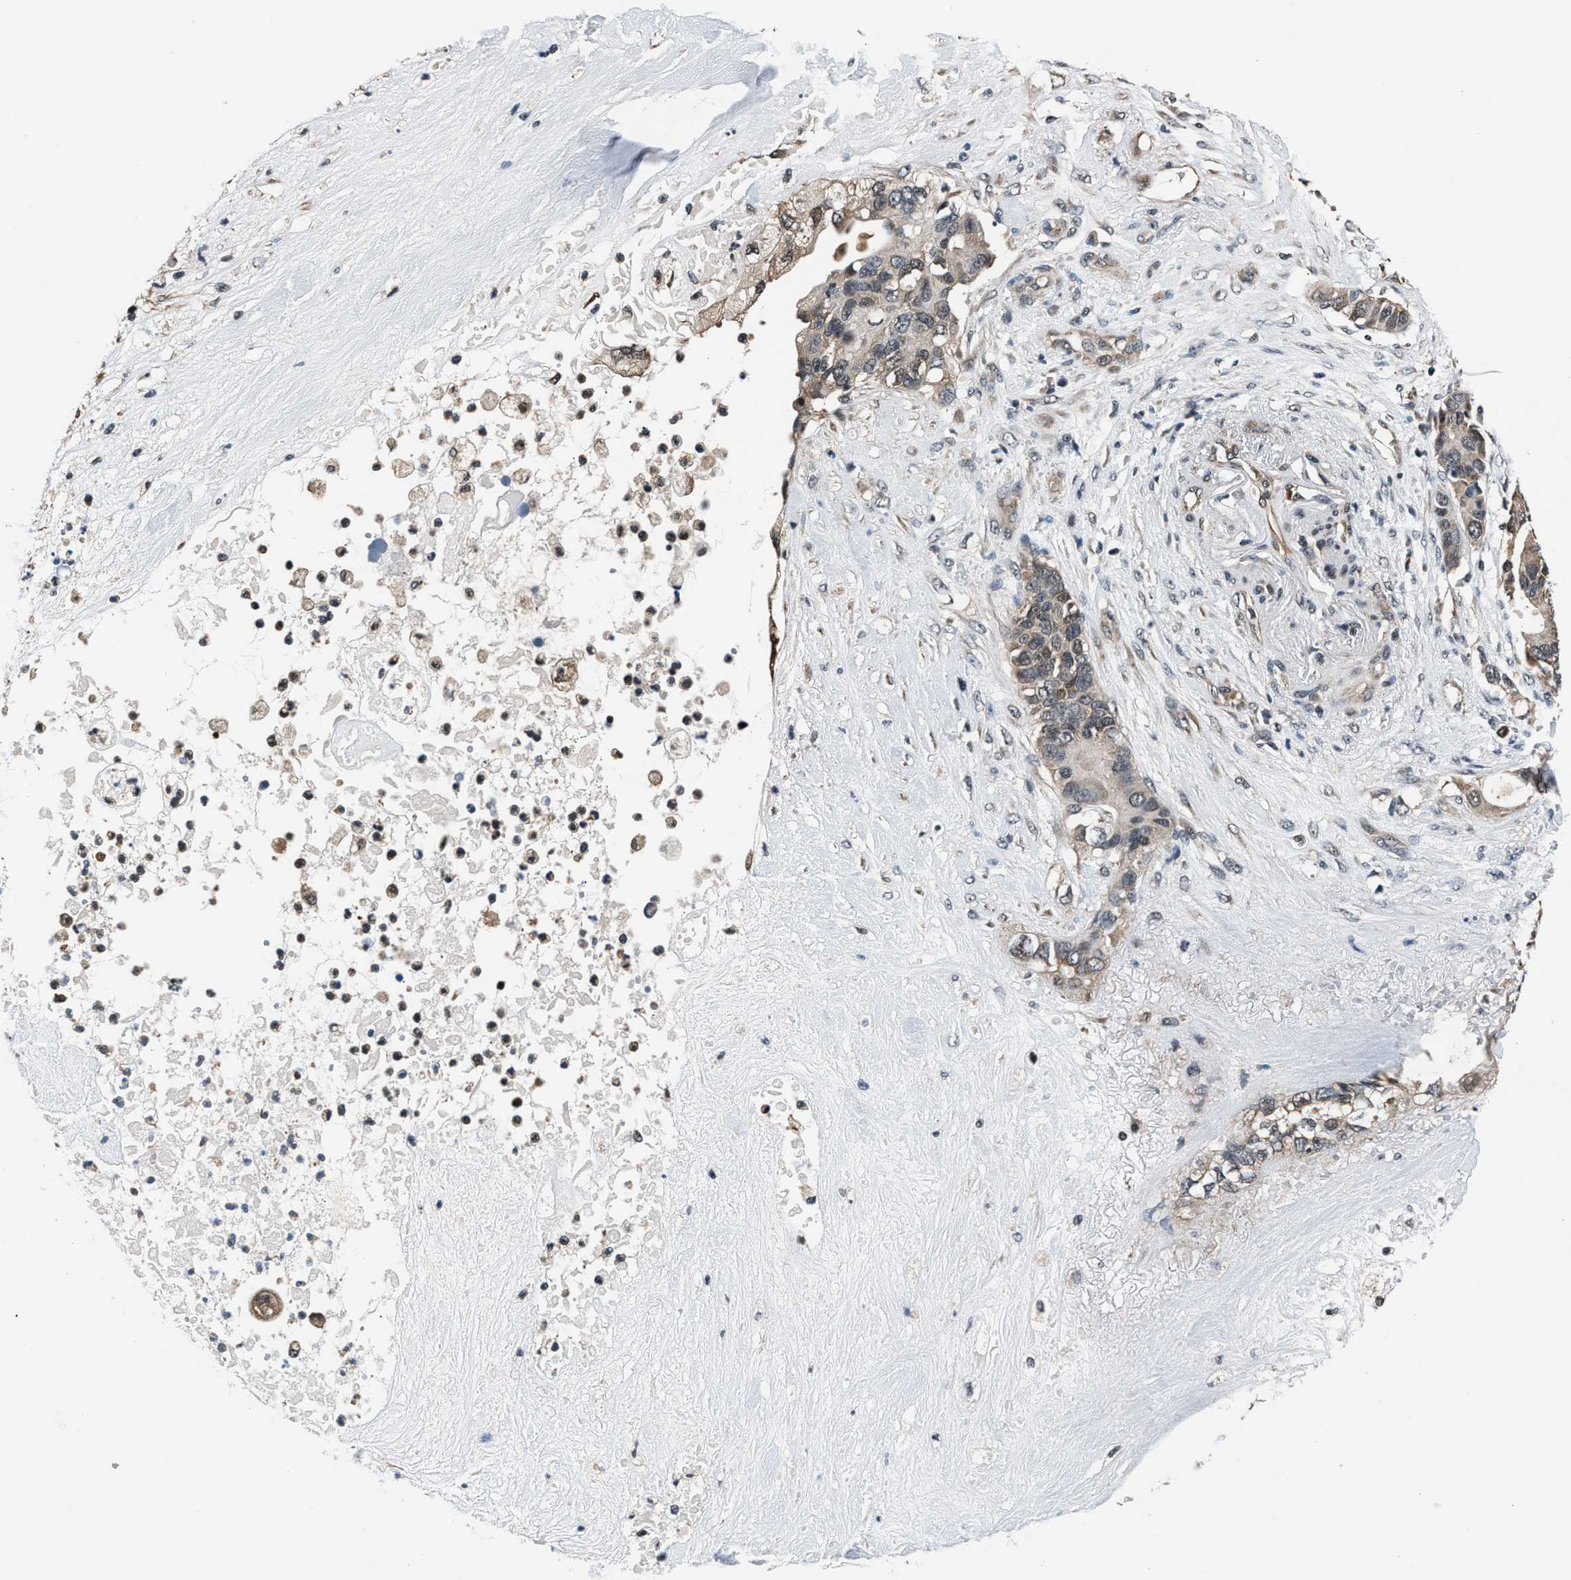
{"staining": {"intensity": "weak", "quantity": "25%-75%", "location": "cytoplasmic/membranous"}, "tissue": "pancreatic cancer", "cell_type": "Tumor cells", "image_type": "cancer", "snomed": [{"axis": "morphology", "description": "Adenocarcinoma, NOS"}, {"axis": "topography", "description": "Pancreas"}], "caption": "Adenocarcinoma (pancreatic) stained with DAB immunohistochemistry demonstrates low levels of weak cytoplasmic/membranous expression in approximately 25%-75% of tumor cells. (Brightfield microscopy of DAB IHC at high magnification).", "gene": "RBM33", "patient": {"sex": "female", "age": 56}}